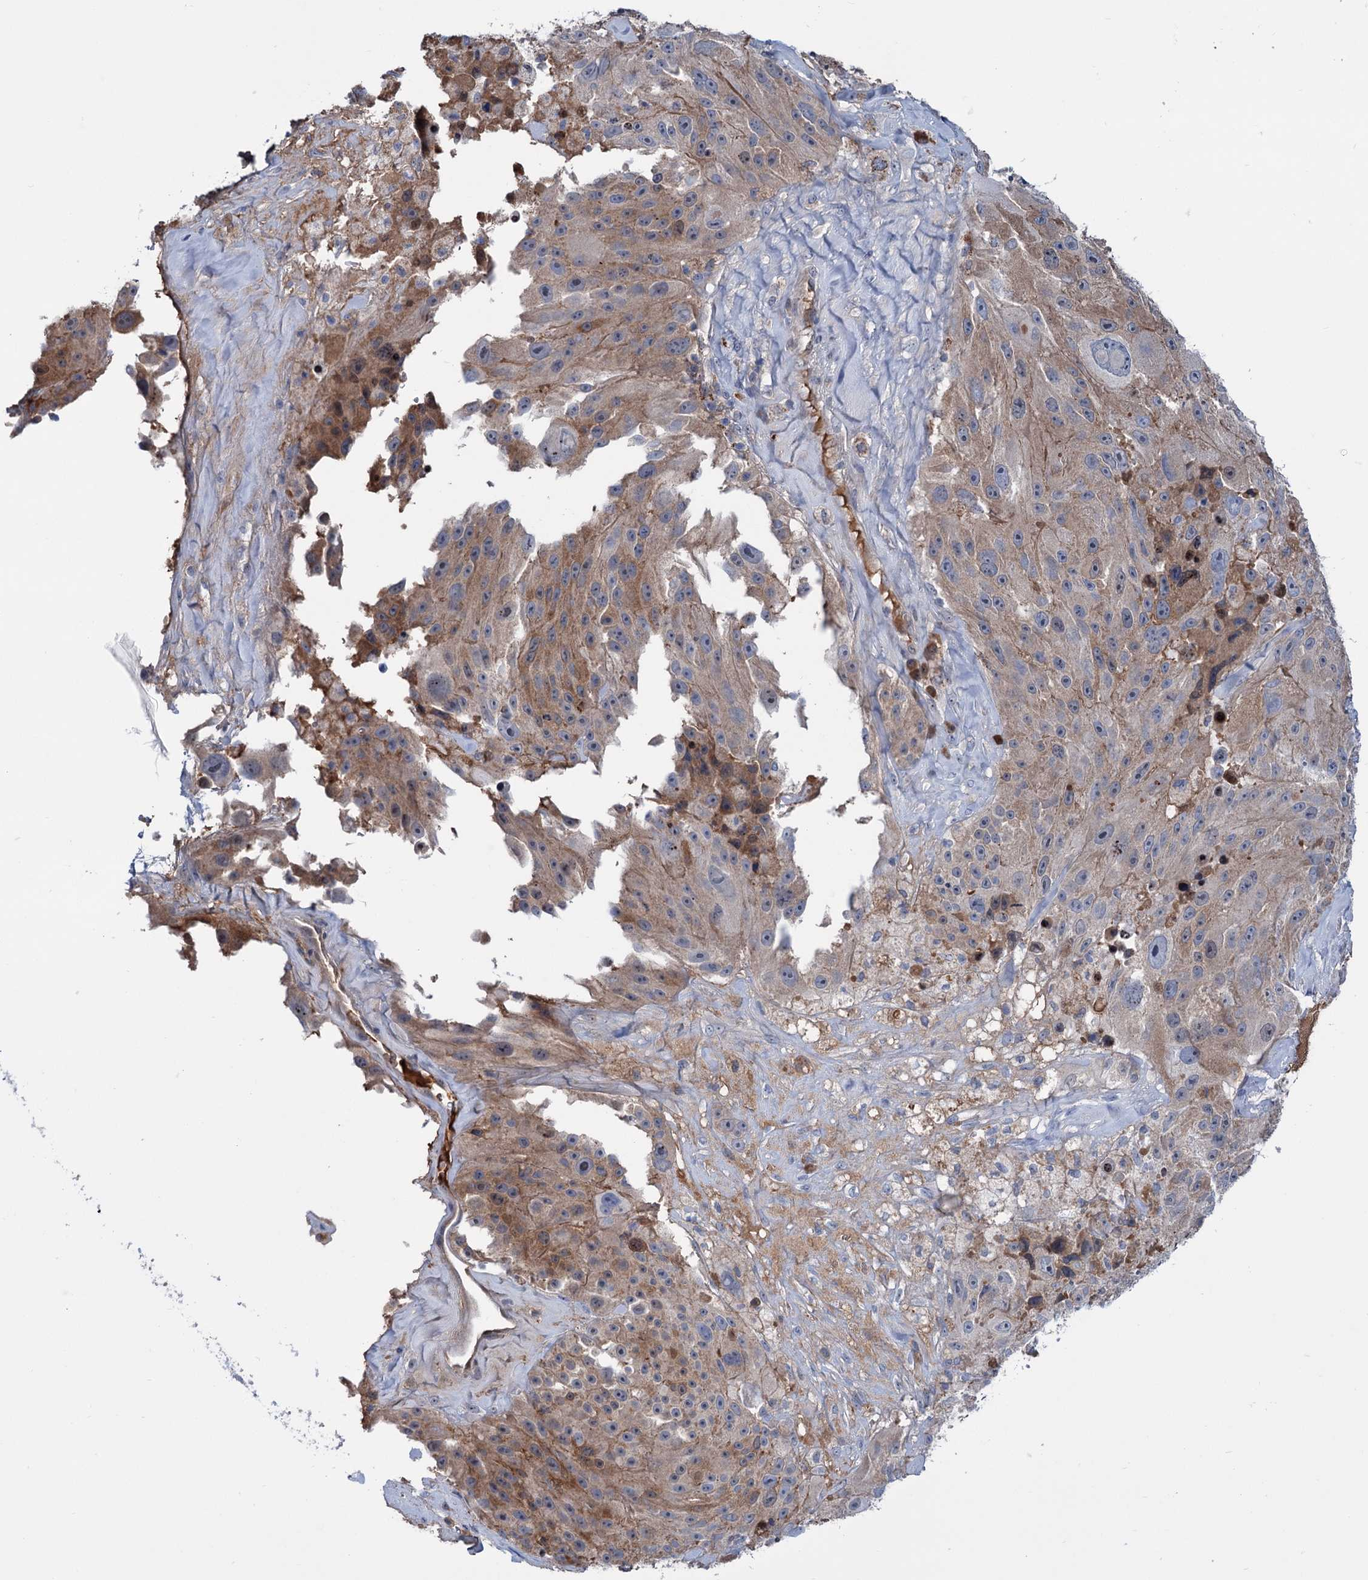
{"staining": {"intensity": "moderate", "quantity": ">75%", "location": "cytoplasmic/membranous"}, "tissue": "melanoma", "cell_type": "Tumor cells", "image_type": "cancer", "snomed": [{"axis": "morphology", "description": "Malignant melanoma, Metastatic site"}, {"axis": "topography", "description": "Lymph node"}], "caption": "There is medium levels of moderate cytoplasmic/membranous expression in tumor cells of melanoma, as demonstrated by immunohistochemical staining (brown color).", "gene": "LPIN1", "patient": {"sex": "male", "age": 62}}